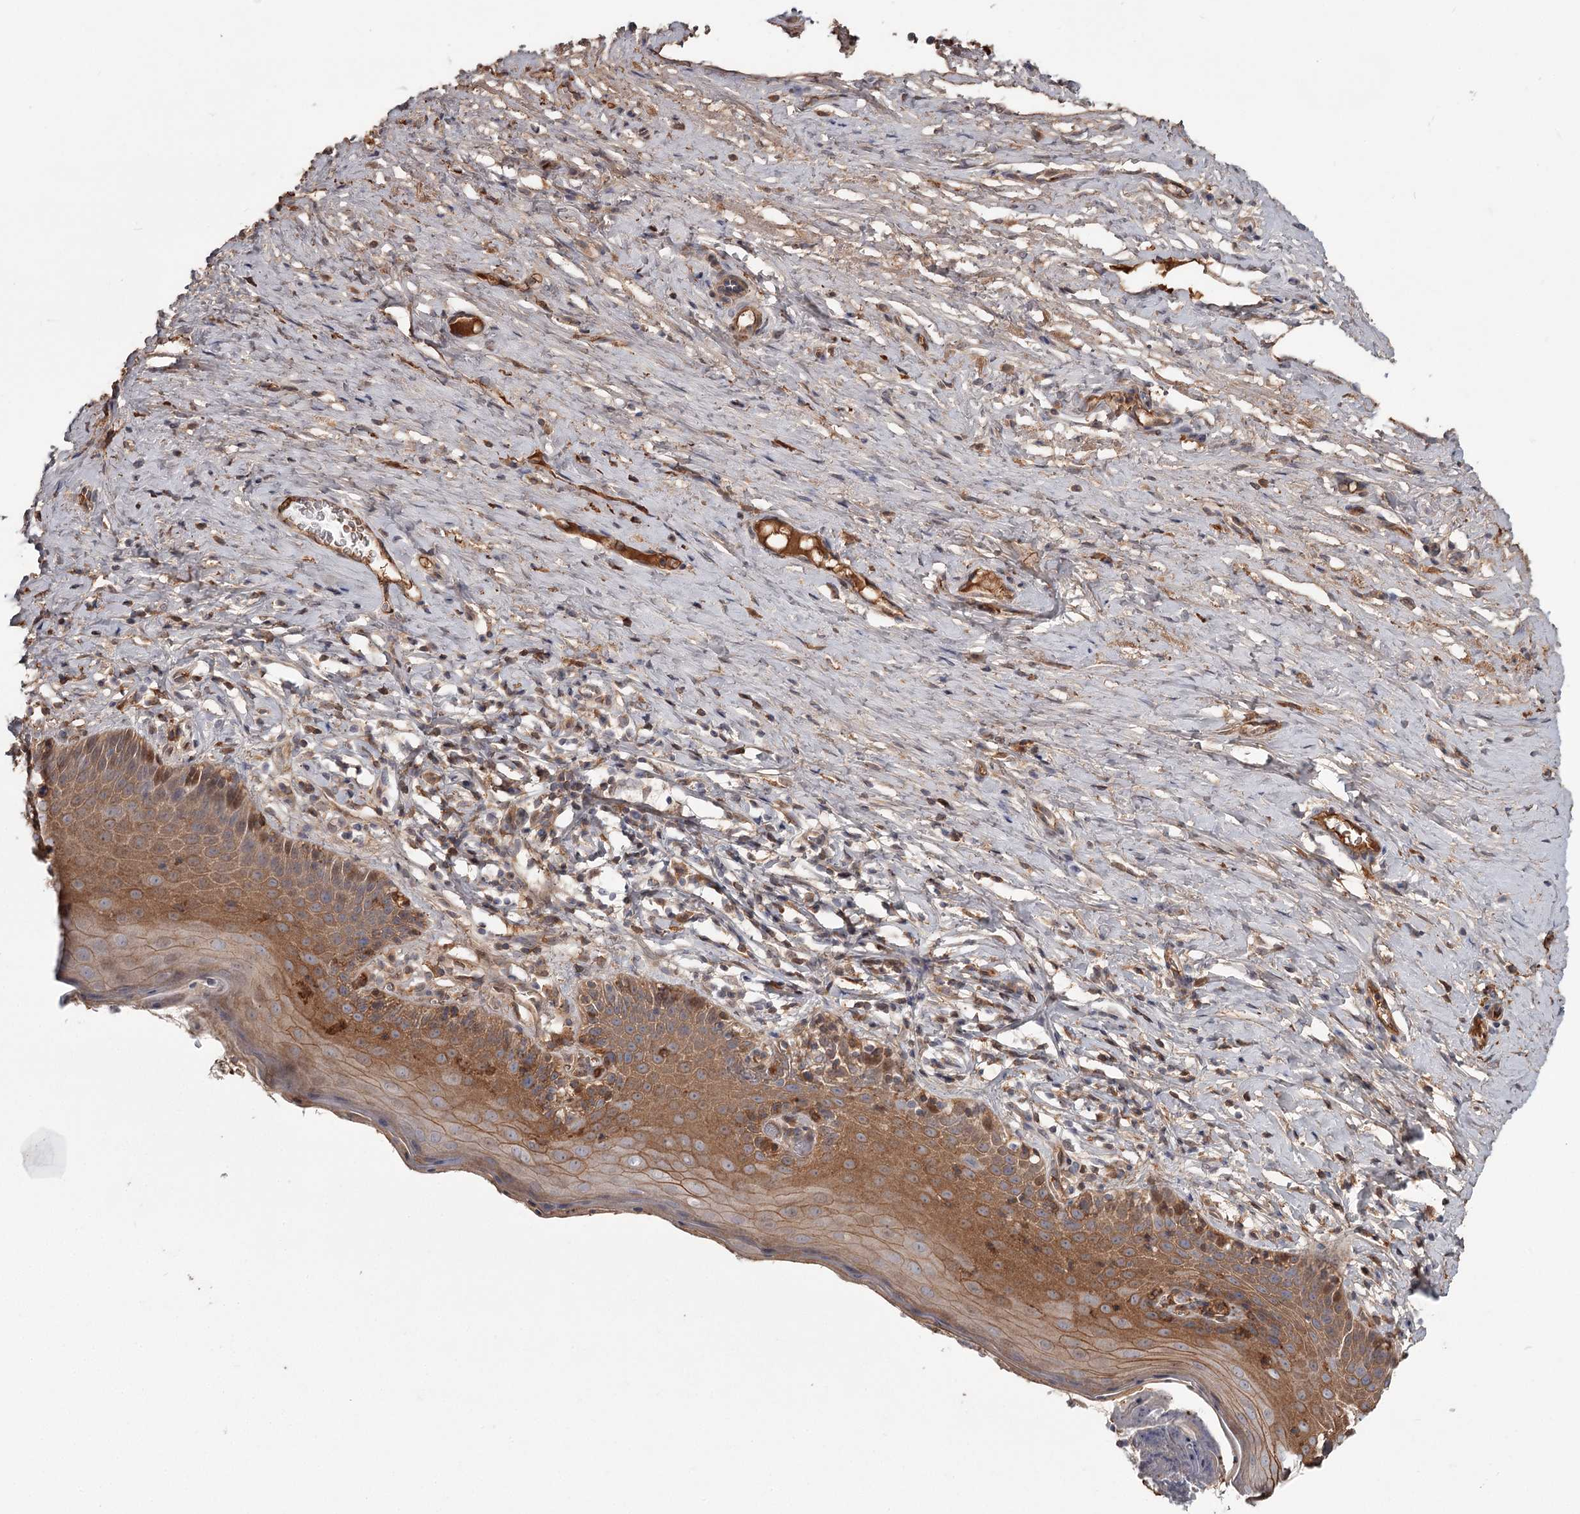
{"staining": {"intensity": "weak", "quantity": "<25%", "location": "cytoplasmic/membranous"}, "tissue": "cervix", "cell_type": "Glandular cells", "image_type": "normal", "snomed": [{"axis": "morphology", "description": "Normal tissue, NOS"}, {"axis": "topography", "description": "Cervix"}], "caption": "This micrograph is of normal cervix stained with immunohistochemistry to label a protein in brown with the nuclei are counter-stained blue. There is no expression in glandular cells.", "gene": "DHRS9", "patient": {"sex": "female", "age": 42}}